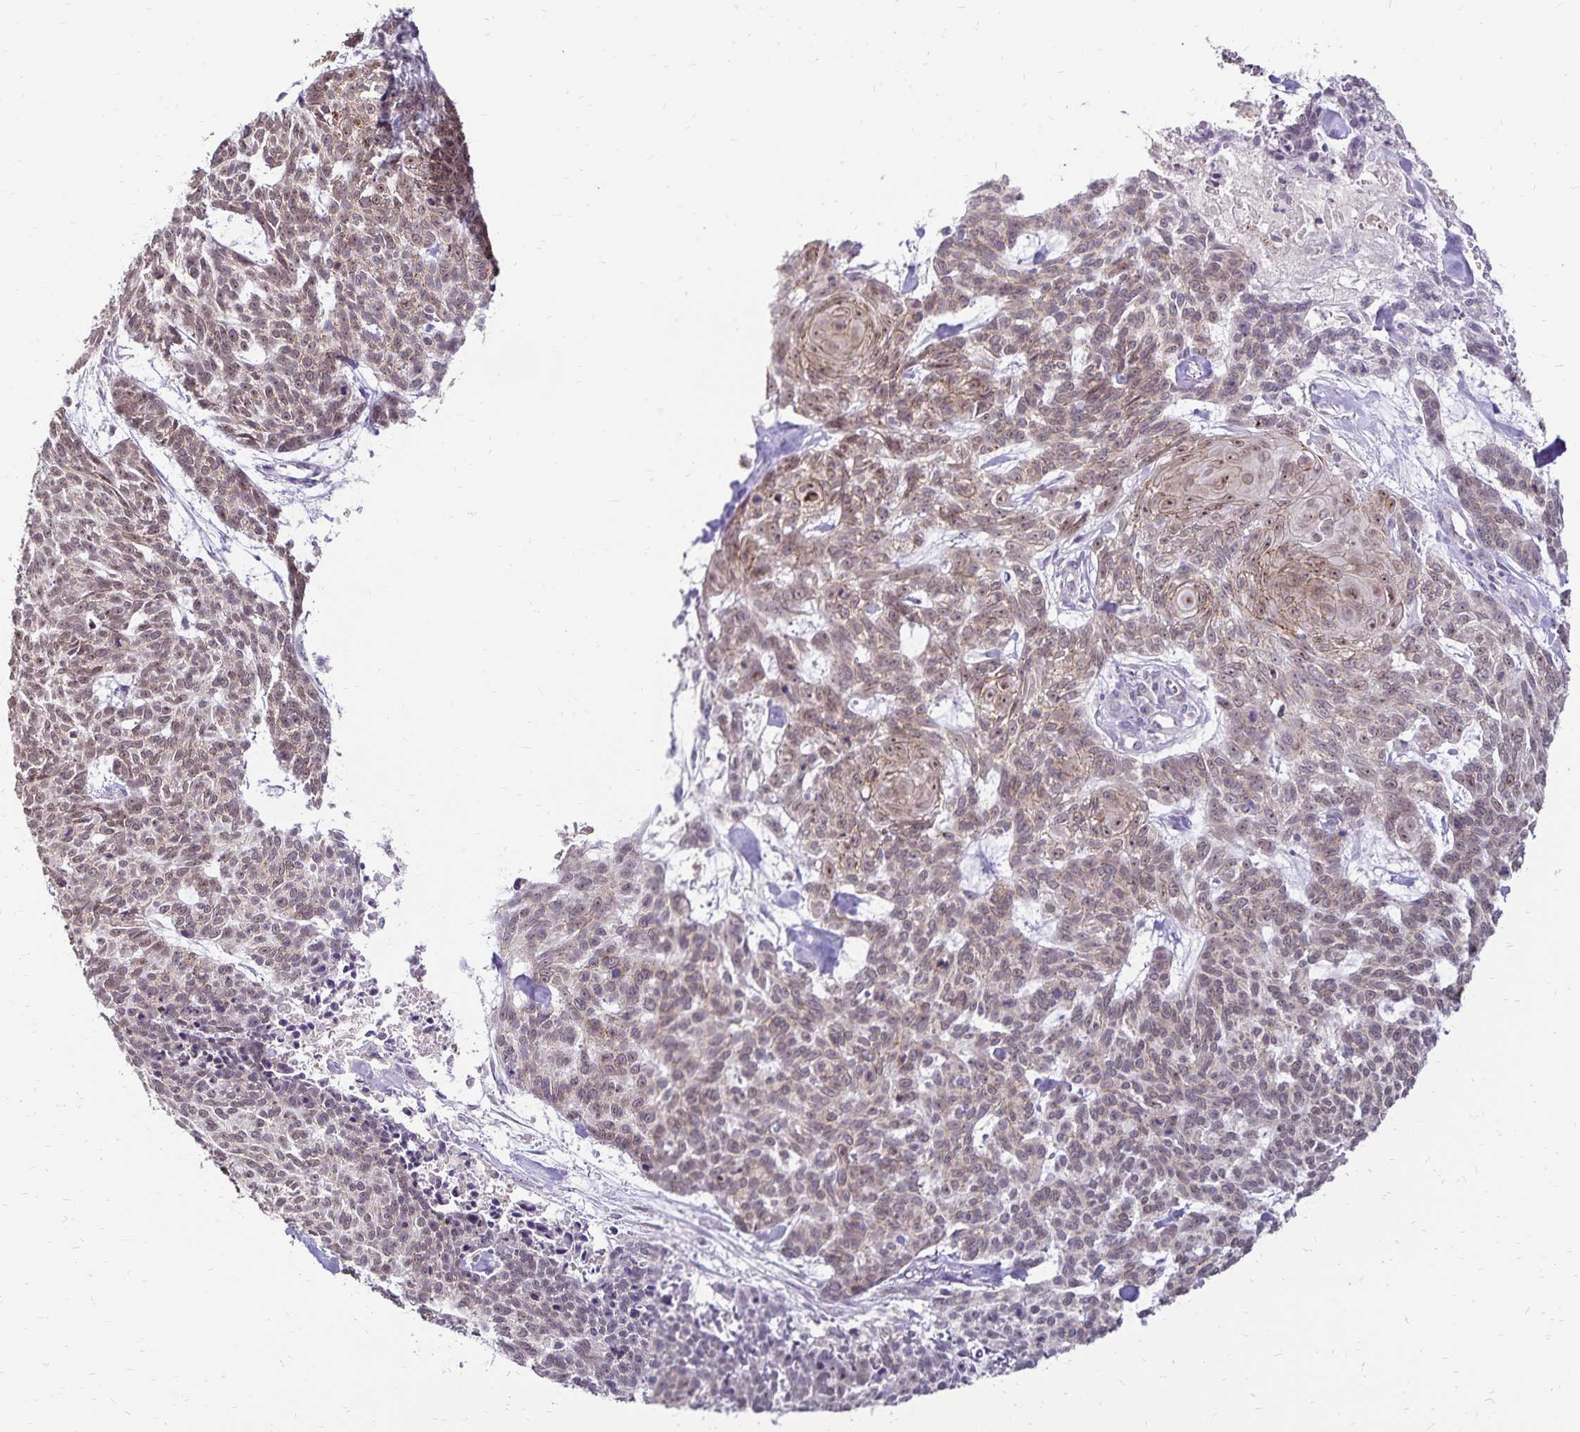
{"staining": {"intensity": "weak", "quantity": ">75%", "location": "cytoplasmic/membranous,nuclear"}, "tissue": "skin cancer", "cell_type": "Tumor cells", "image_type": "cancer", "snomed": [{"axis": "morphology", "description": "Basal cell carcinoma"}, {"axis": "topography", "description": "Skin"}], "caption": "Skin basal cell carcinoma stained with a brown dye shows weak cytoplasmic/membranous and nuclear positive expression in approximately >75% of tumor cells.", "gene": "POLB", "patient": {"sex": "female", "age": 93}}